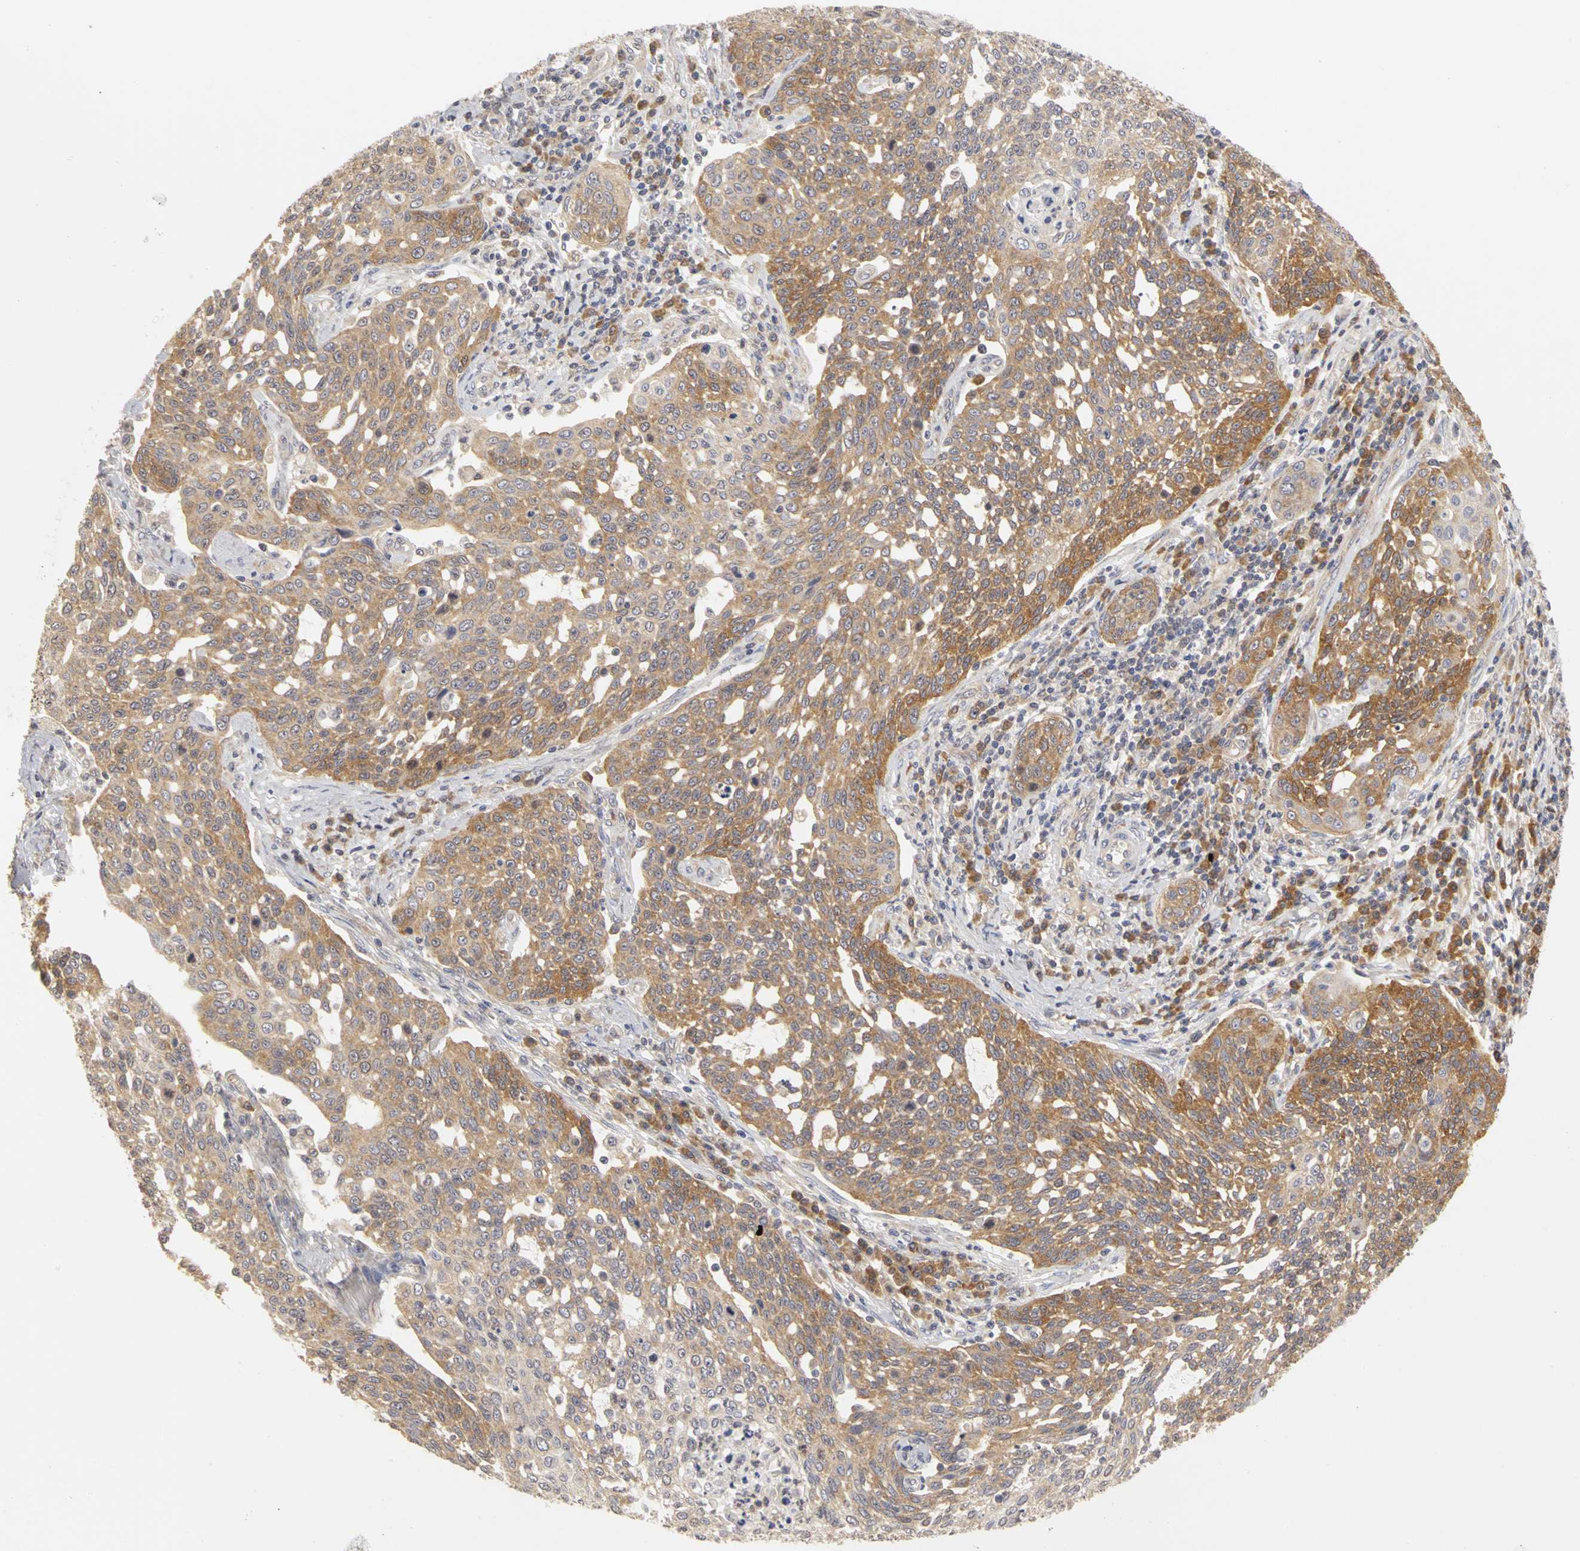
{"staining": {"intensity": "moderate", "quantity": ">75%", "location": "cytoplasmic/membranous"}, "tissue": "cervical cancer", "cell_type": "Tumor cells", "image_type": "cancer", "snomed": [{"axis": "morphology", "description": "Squamous cell carcinoma, NOS"}, {"axis": "topography", "description": "Cervix"}], "caption": "High-magnification brightfield microscopy of cervical cancer (squamous cell carcinoma) stained with DAB (3,3'-diaminobenzidine) (brown) and counterstained with hematoxylin (blue). tumor cells exhibit moderate cytoplasmic/membranous positivity is present in about>75% of cells. (DAB (3,3'-diaminobenzidine) IHC with brightfield microscopy, high magnification).", "gene": "IRAK1", "patient": {"sex": "female", "age": 34}}